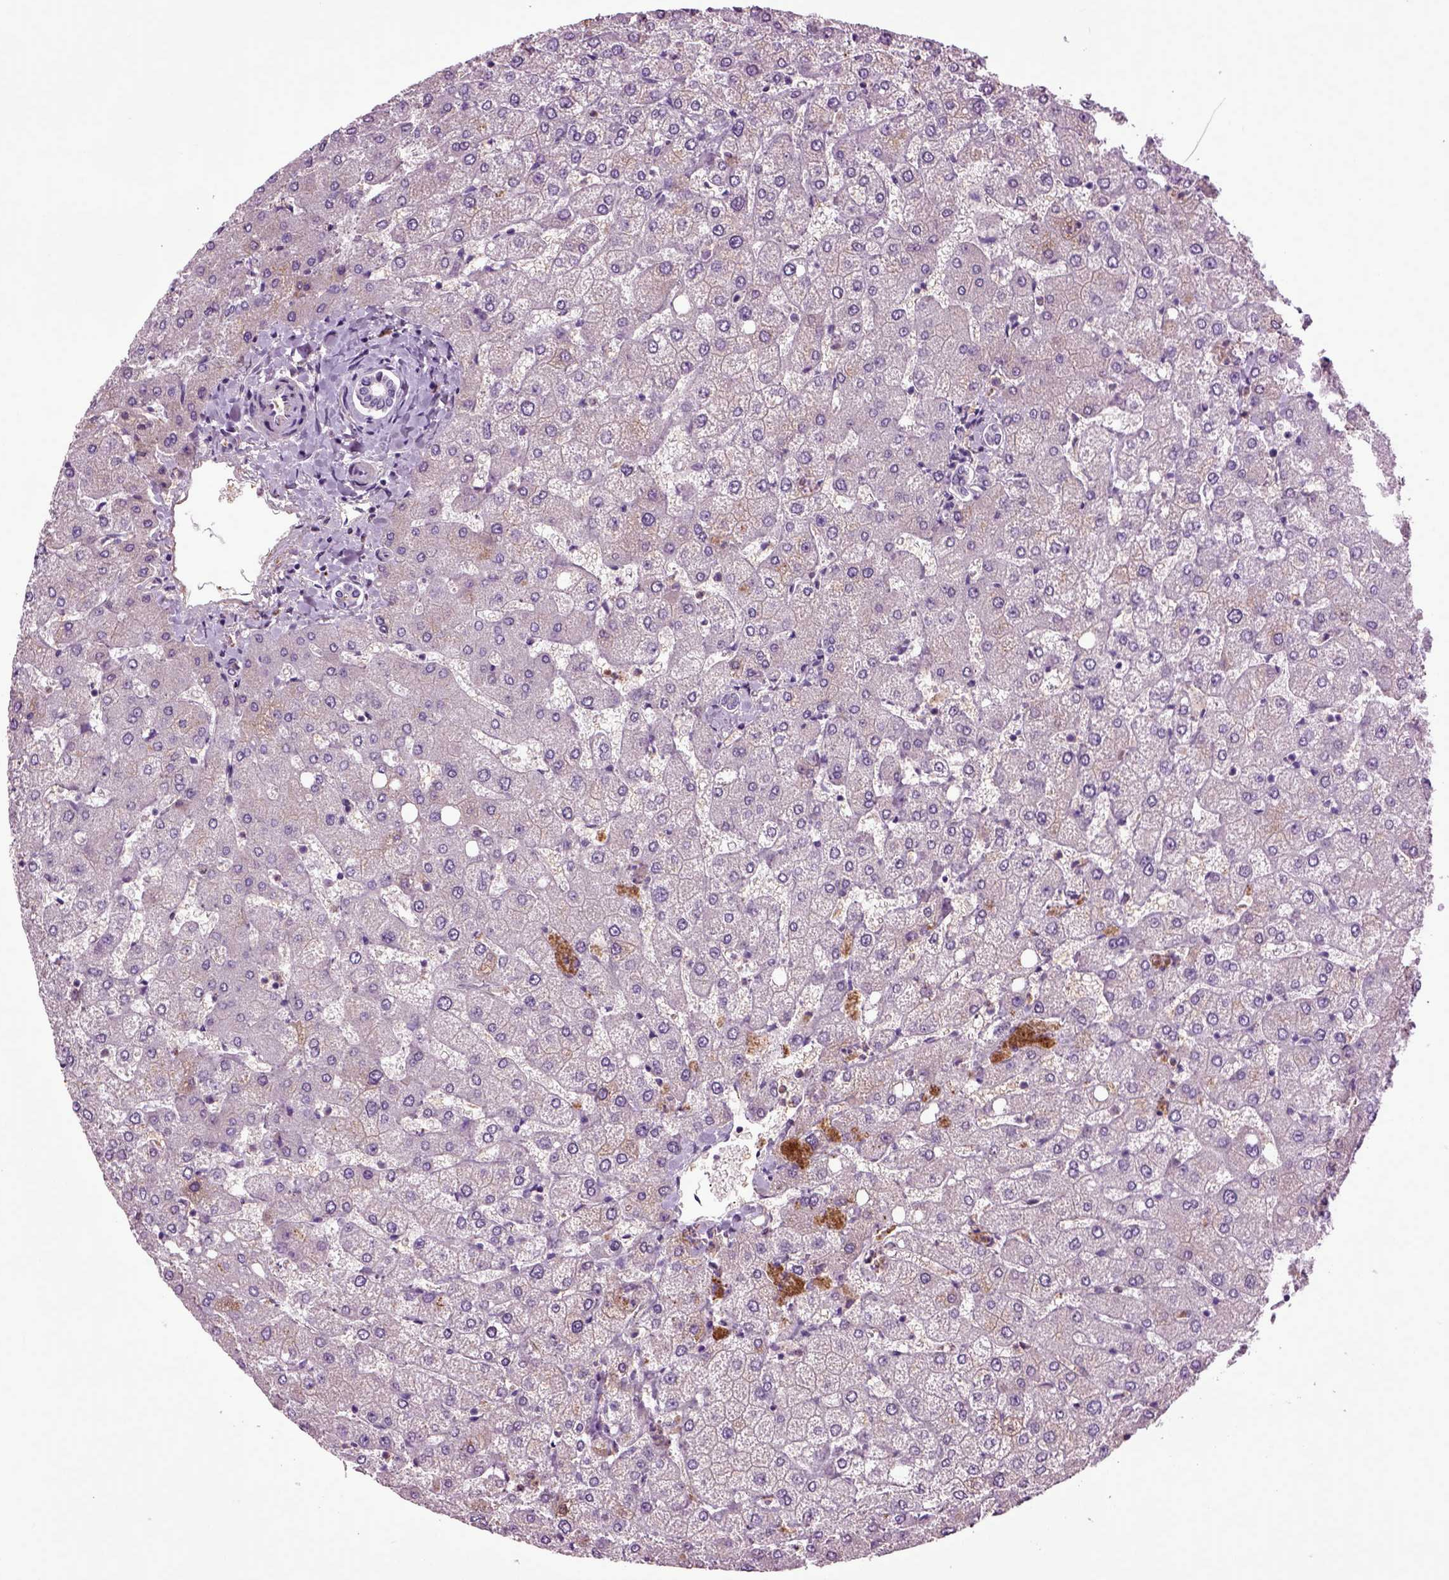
{"staining": {"intensity": "negative", "quantity": "none", "location": "none"}, "tissue": "liver", "cell_type": "Cholangiocytes", "image_type": "normal", "snomed": [{"axis": "morphology", "description": "Normal tissue, NOS"}, {"axis": "topography", "description": "Liver"}], "caption": "Human liver stained for a protein using IHC displays no positivity in cholangiocytes.", "gene": "SPON1", "patient": {"sex": "female", "age": 54}}